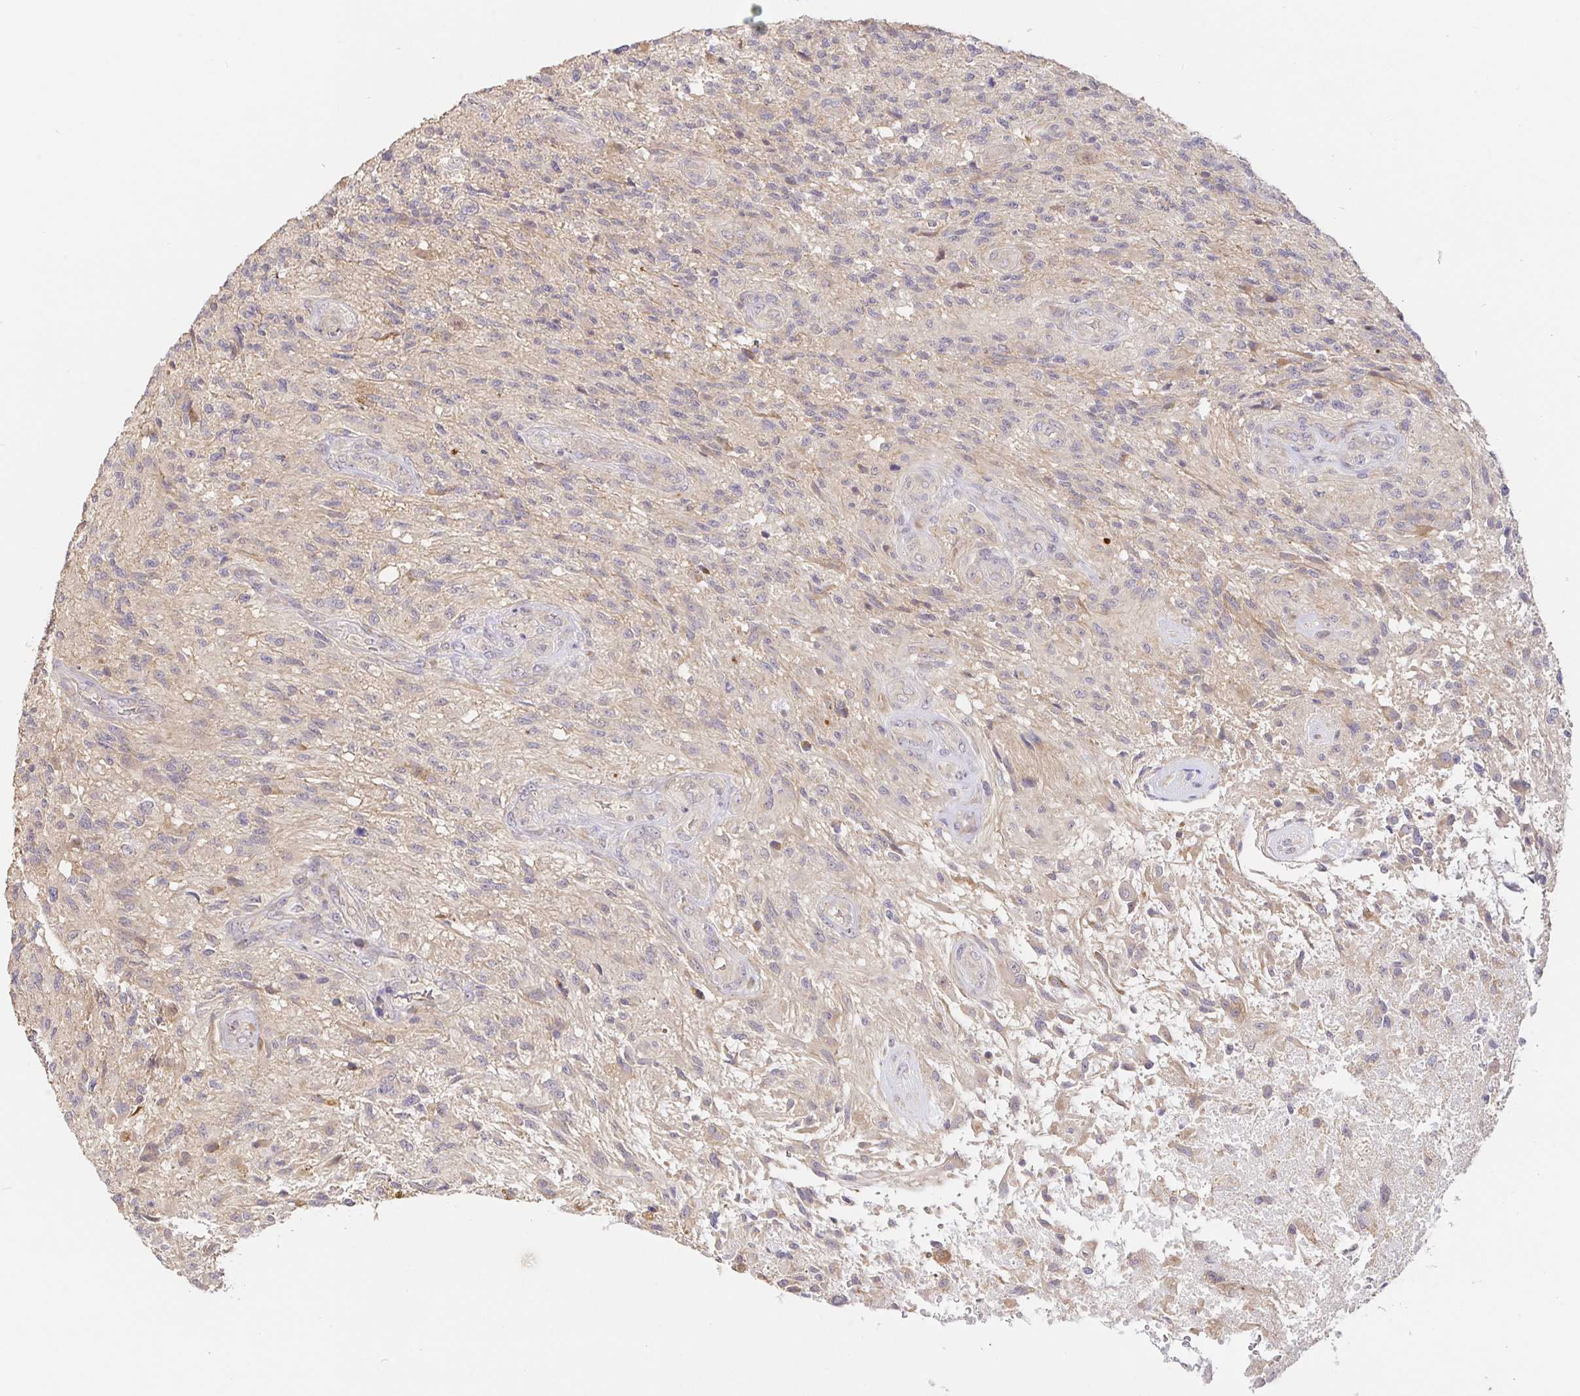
{"staining": {"intensity": "negative", "quantity": "none", "location": "none"}, "tissue": "glioma", "cell_type": "Tumor cells", "image_type": "cancer", "snomed": [{"axis": "morphology", "description": "Glioma, malignant, High grade"}, {"axis": "topography", "description": "Brain"}], "caption": "IHC image of neoplastic tissue: human malignant glioma (high-grade) stained with DAB exhibits no significant protein staining in tumor cells.", "gene": "ZDHHC11", "patient": {"sex": "male", "age": 56}}